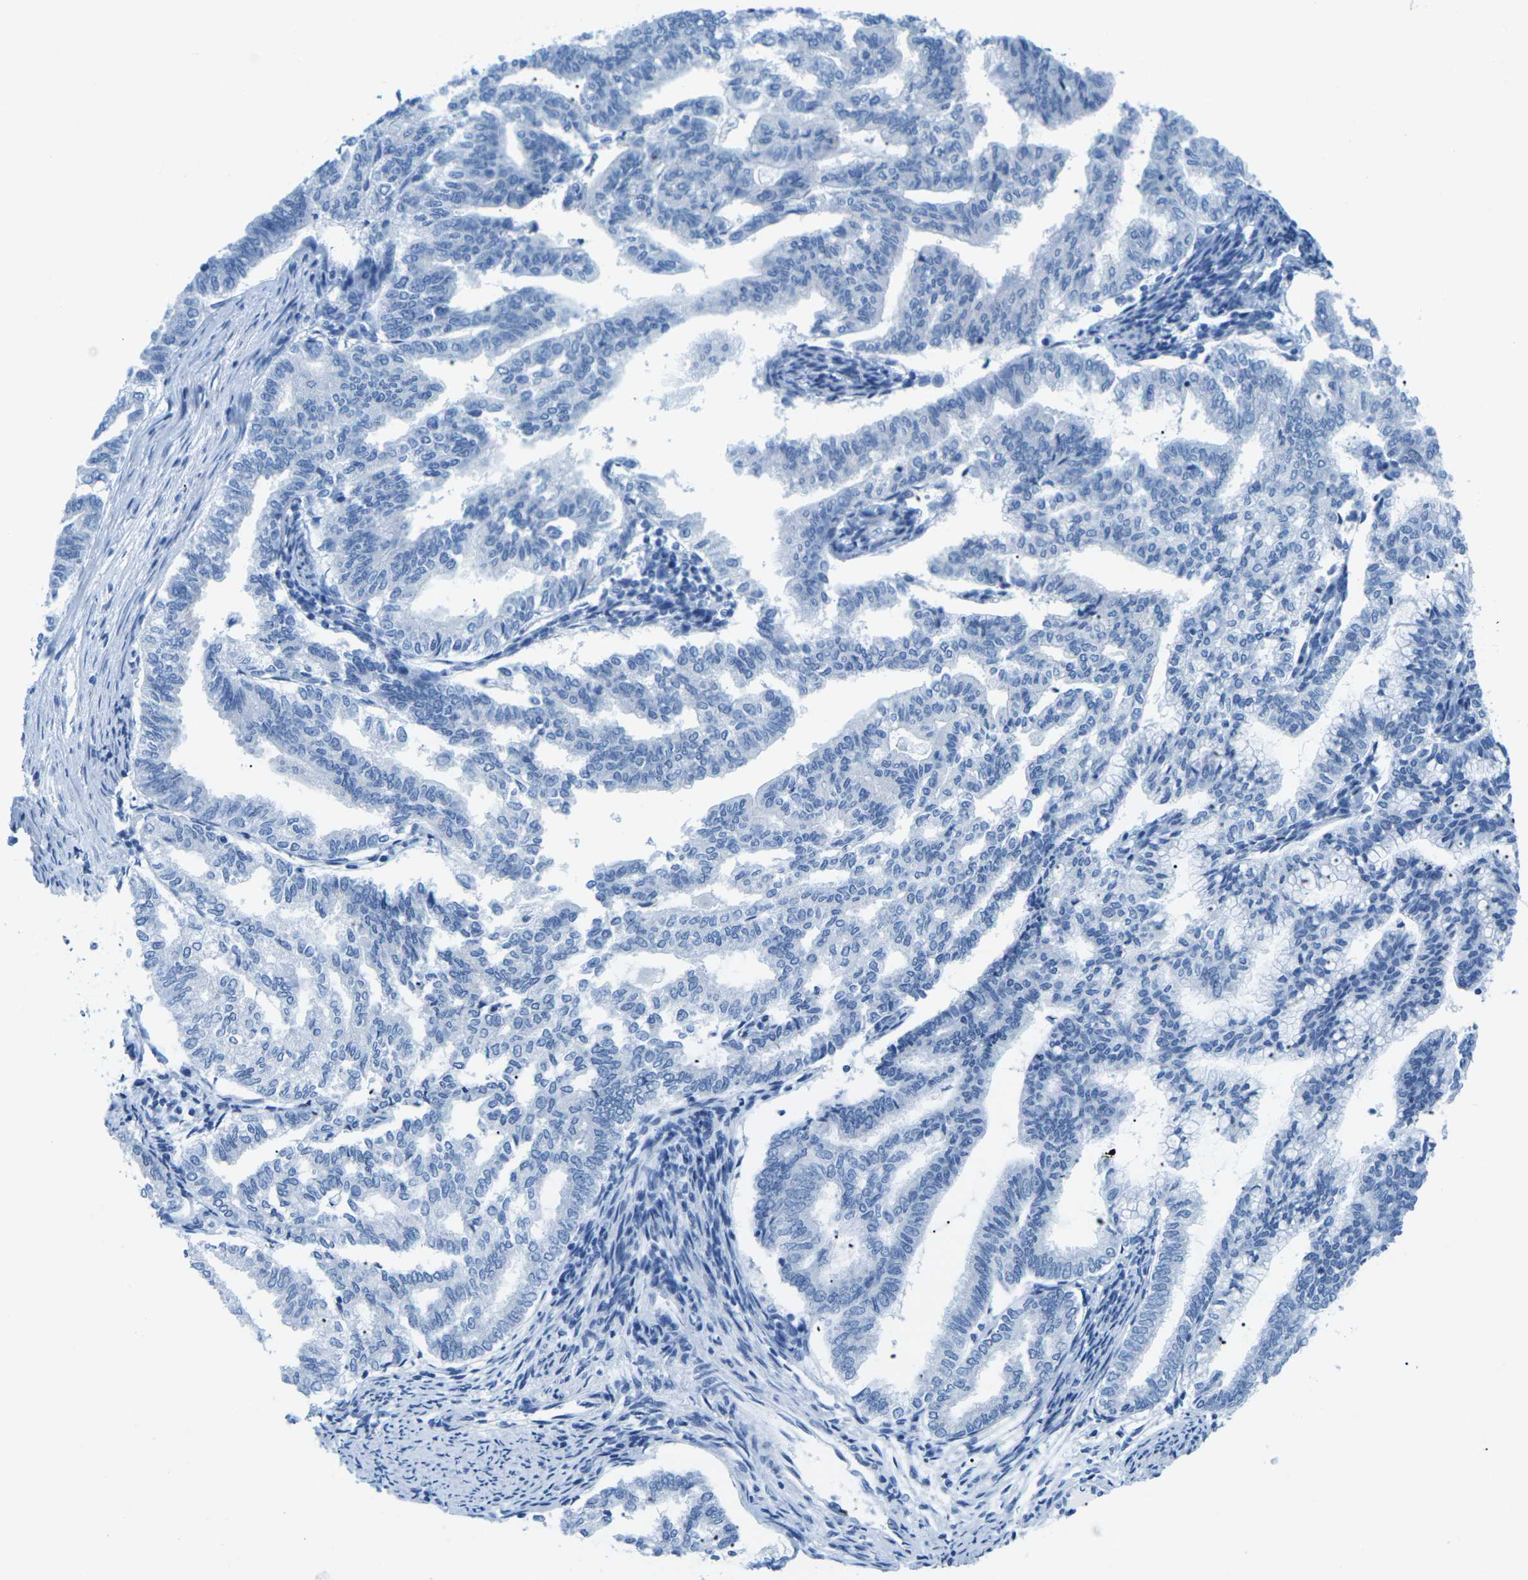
{"staining": {"intensity": "negative", "quantity": "none", "location": "none"}, "tissue": "endometrial cancer", "cell_type": "Tumor cells", "image_type": "cancer", "snomed": [{"axis": "morphology", "description": "Adenocarcinoma, NOS"}, {"axis": "topography", "description": "Endometrium"}], "caption": "IHC image of neoplastic tissue: endometrial cancer stained with DAB shows no significant protein staining in tumor cells.", "gene": "SLC12A1", "patient": {"sex": "female", "age": 79}}